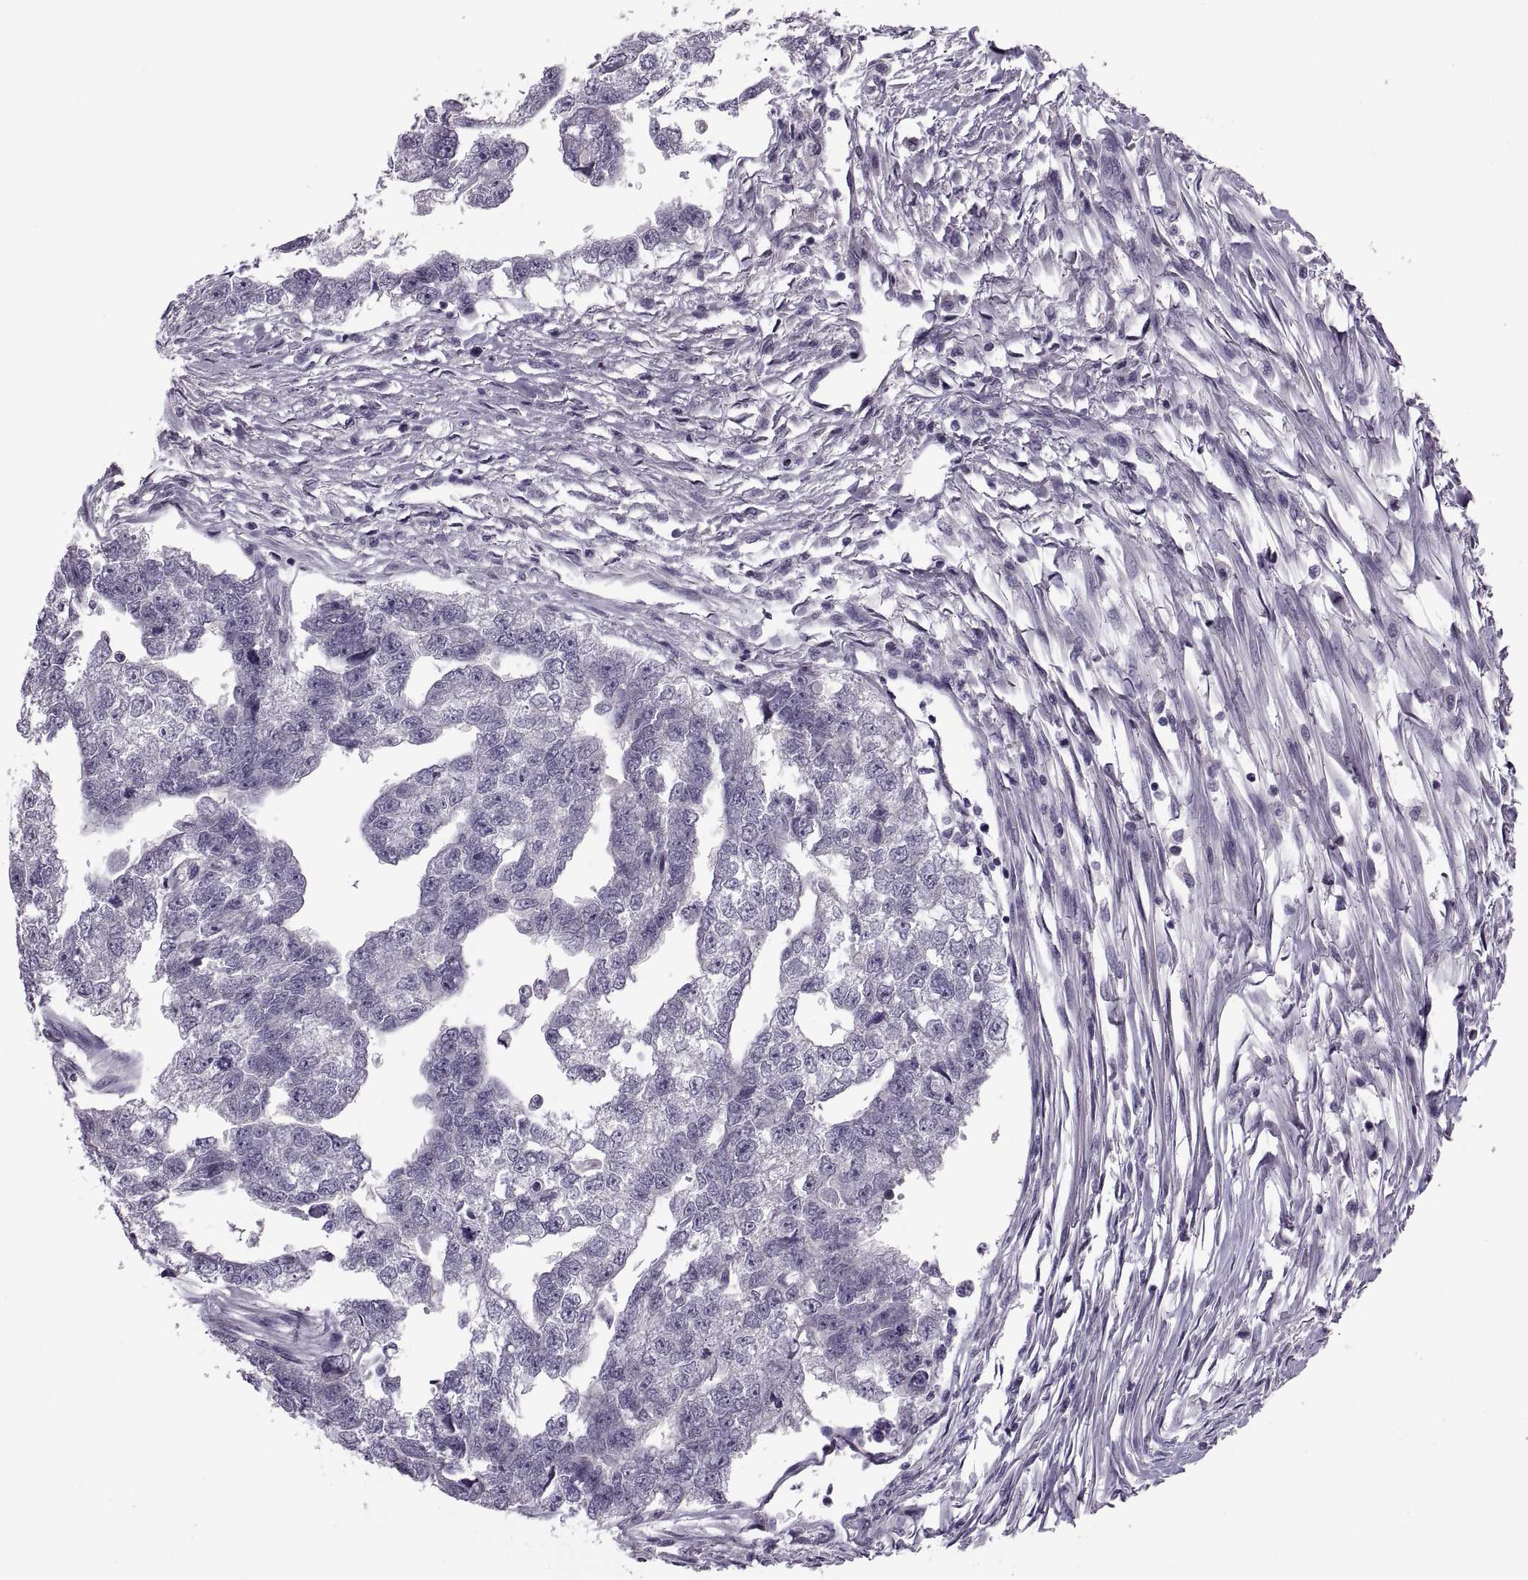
{"staining": {"intensity": "negative", "quantity": "none", "location": "none"}, "tissue": "testis cancer", "cell_type": "Tumor cells", "image_type": "cancer", "snomed": [{"axis": "morphology", "description": "Carcinoma, Embryonal, NOS"}, {"axis": "morphology", "description": "Teratoma, malignant, NOS"}, {"axis": "topography", "description": "Testis"}], "caption": "High power microscopy image of an IHC histopathology image of testis cancer (teratoma (malignant)), revealing no significant expression in tumor cells.", "gene": "PRSS54", "patient": {"sex": "male", "age": 44}}